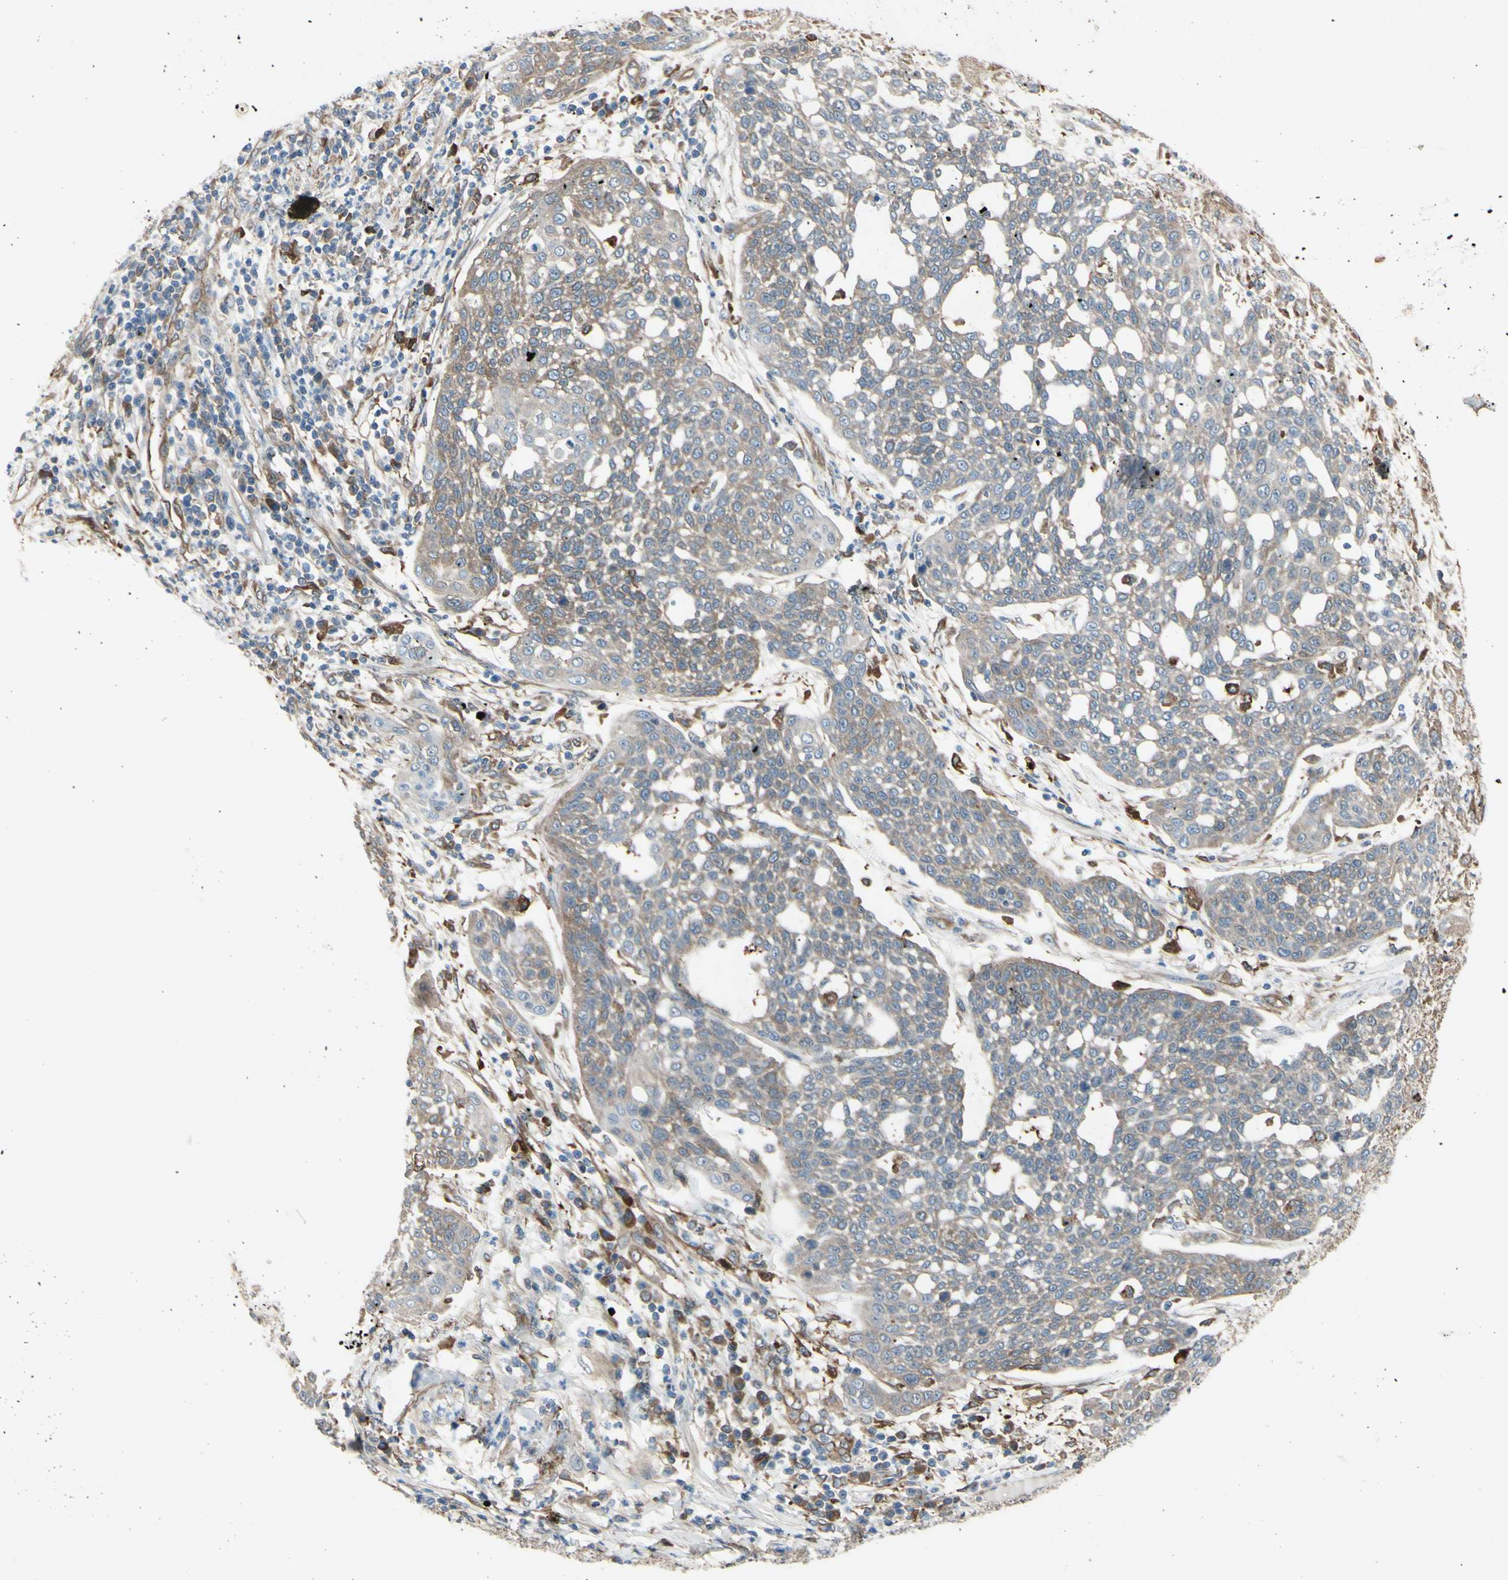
{"staining": {"intensity": "weak", "quantity": ">75%", "location": "cytoplasmic/membranous"}, "tissue": "cervical cancer", "cell_type": "Tumor cells", "image_type": "cancer", "snomed": [{"axis": "morphology", "description": "Squamous cell carcinoma, NOS"}, {"axis": "topography", "description": "Cervix"}], "caption": "Cervical squamous cell carcinoma was stained to show a protein in brown. There is low levels of weak cytoplasmic/membranous staining in about >75% of tumor cells.", "gene": "IGSF9B", "patient": {"sex": "female", "age": 34}}